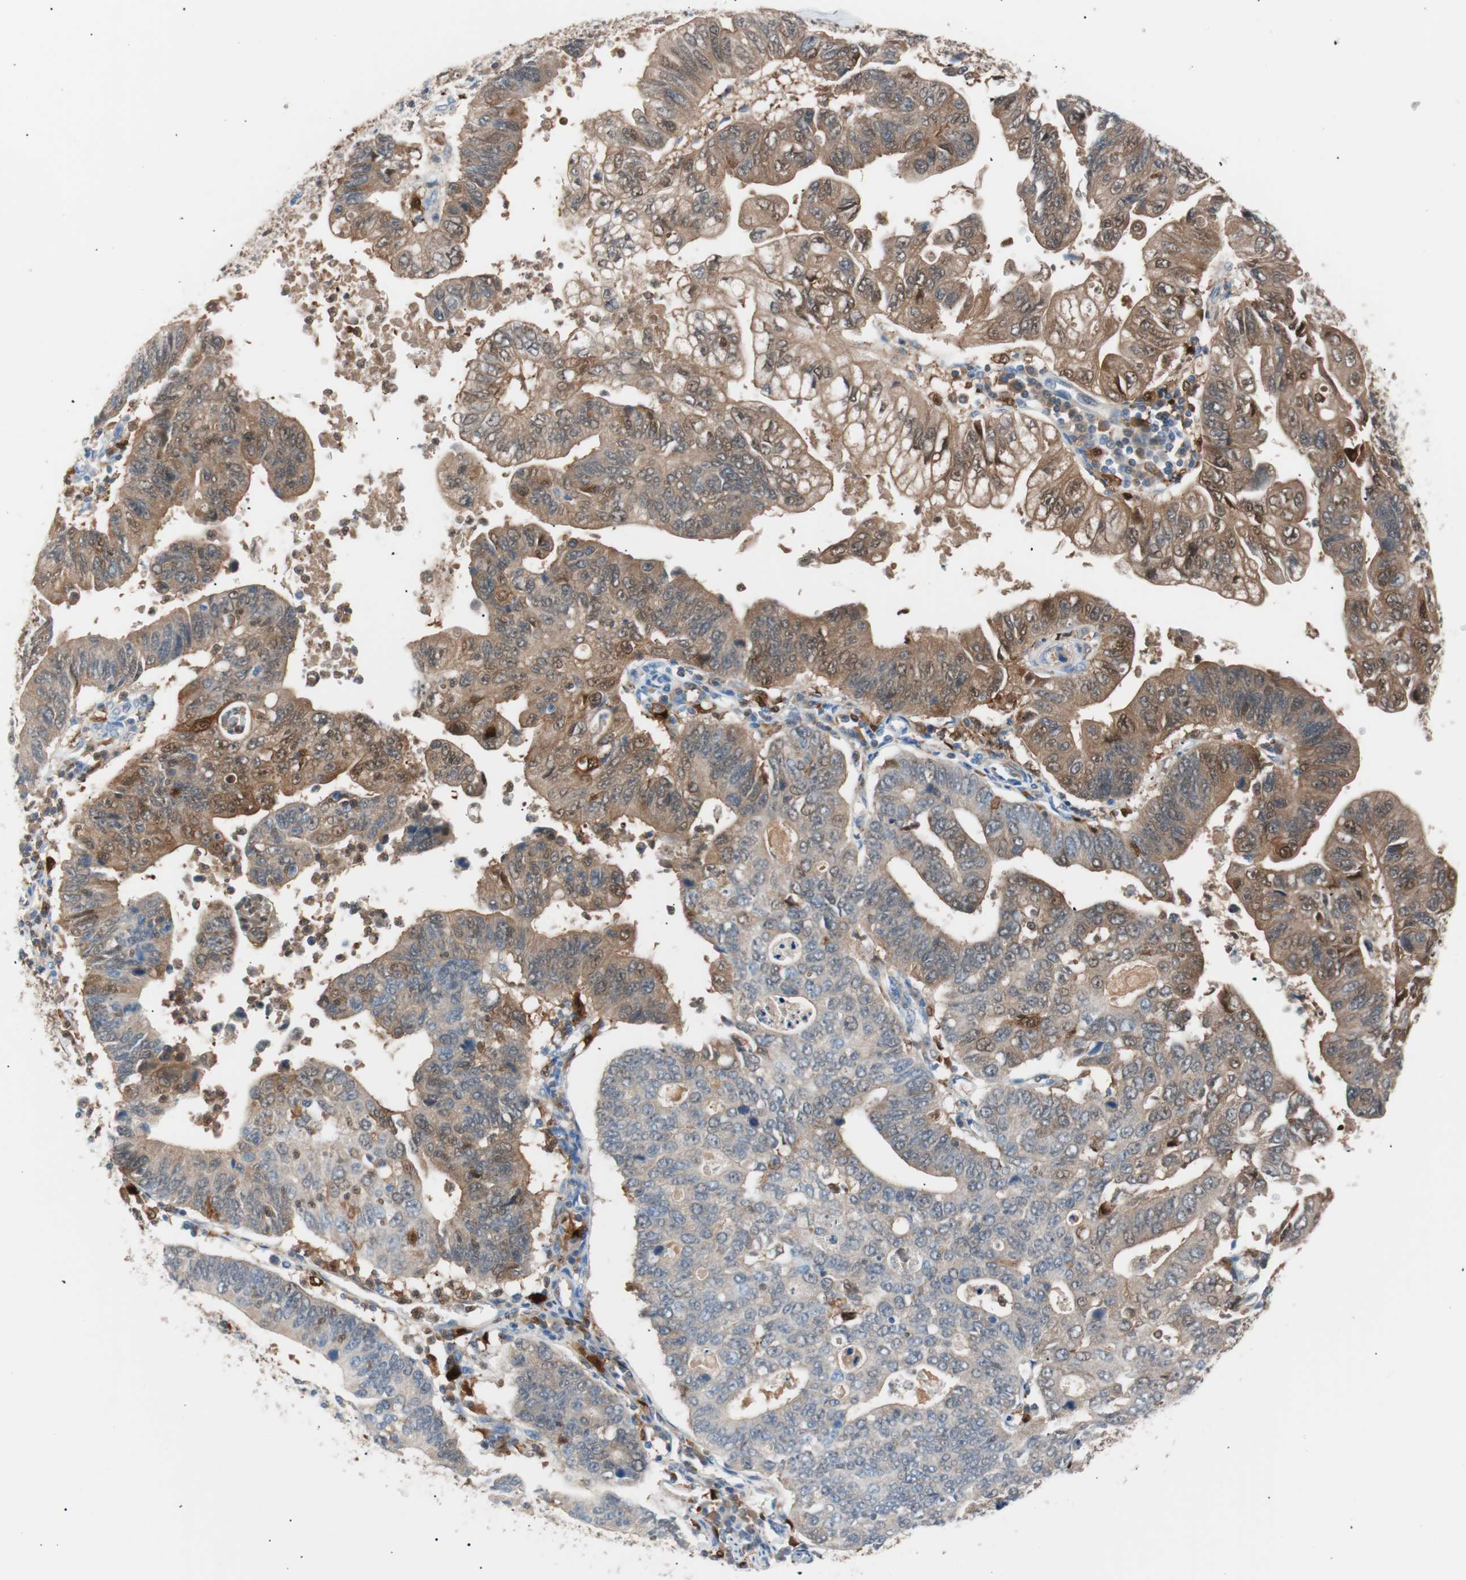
{"staining": {"intensity": "moderate", "quantity": "25%-75%", "location": "cytoplasmic/membranous"}, "tissue": "stomach cancer", "cell_type": "Tumor cells", "image_type": "cancer", "snomed": [{"axis": "morphology", "description": "Adenocarcinoma, NOS"}, {"axis": "topography", "description": "Stomach"}], "caption": "Moderate cytoplasmic/membranous staining is seen in approximately 25%-75% of tumor cells in stomach cancer (adenocarcinoma). Immunohistochemistry (ihc) stains the protein in brown and the nuclei are stained blue.", "gene": "IL18", "patient": {"sex": "male", "age": 59}}